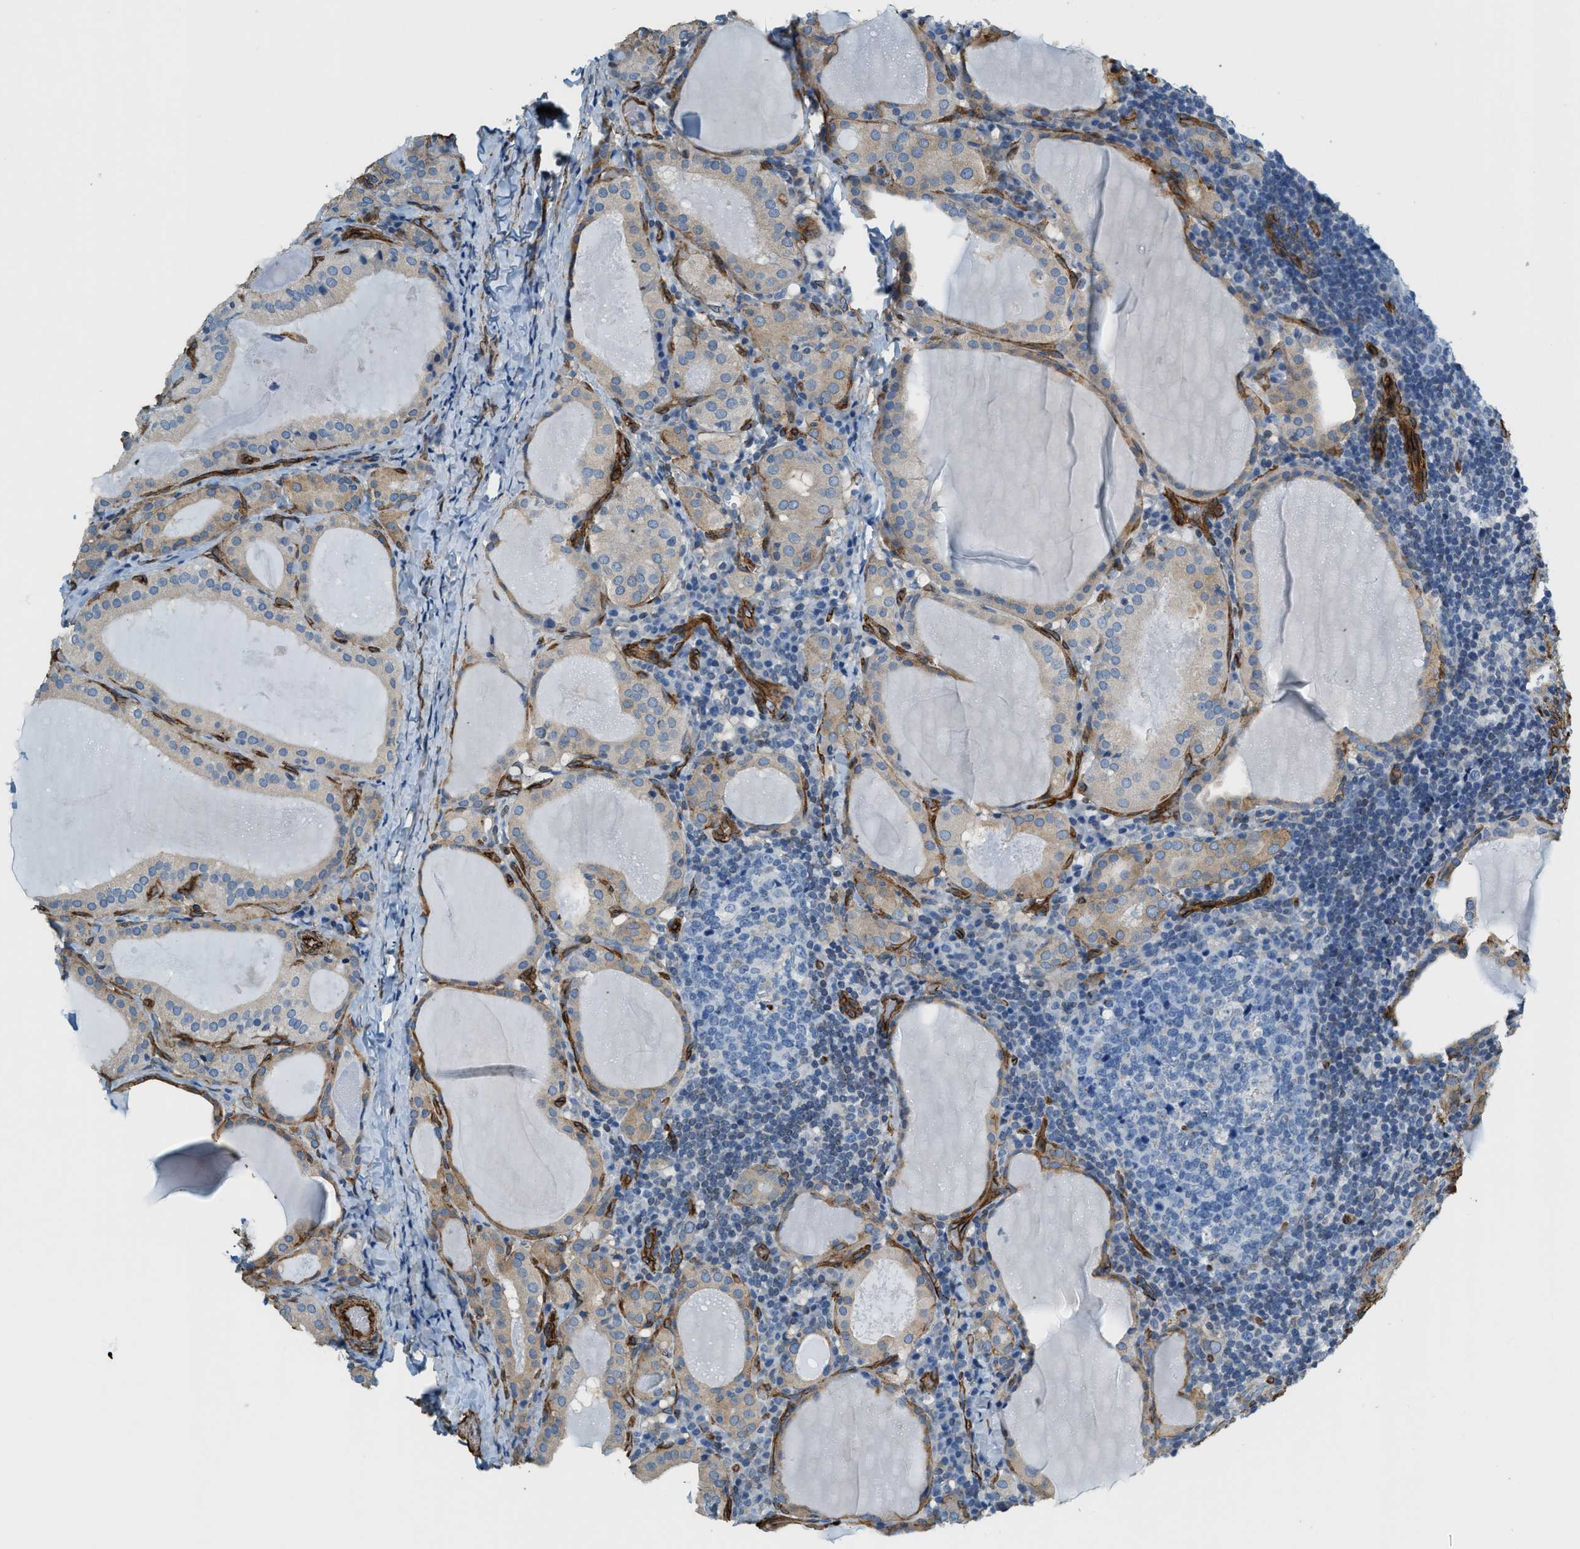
{"staining": {"intensity": "weak", "quantity": ">75%", "location": "cytoplasmic/membranous"}, "tissue": "thyroid cancer", "cell_type": "Tumor cells", "image_type": "cancer", "snomed": [{"axis": "morphology", "description": "Papillary adenocarcinoma, NOS"}, {"axis": "topography", "description": "Thyroid gland"}], "caption": "An immunohistochemistry (IHC) photomicrograph of neoplastic tissue is shown. Protein staining in brown shows weak cytoplasmic/membranous positivity in thyroid papillary adenocarcinoma within tumor cells.", "gene": "TMEM43", "patient": {"sex": "female", "age": 42}}